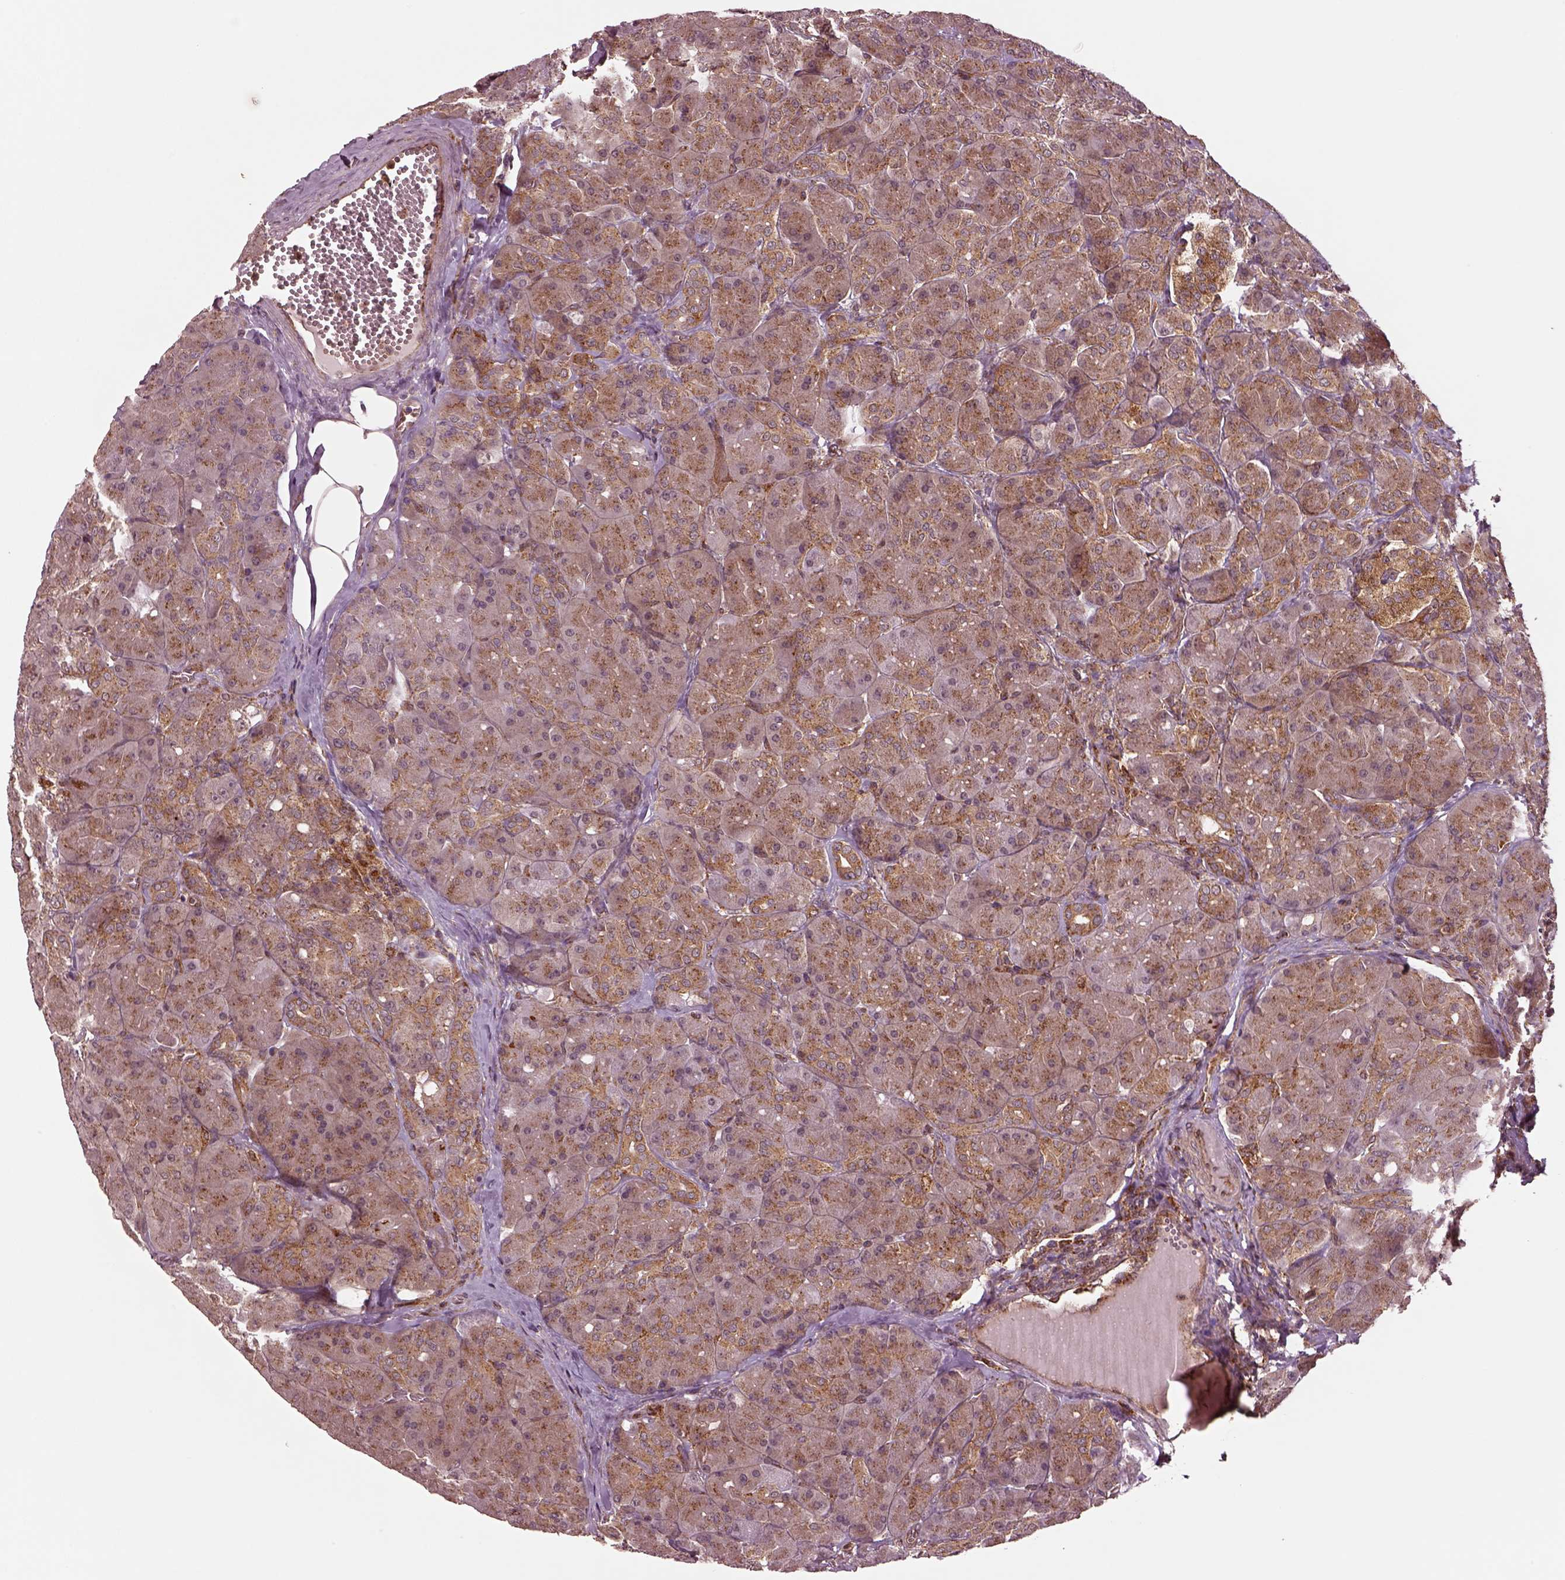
{"staining": {"intensity": "moderate", "quantity": "25%-75%", "location": "cytoplasmic/membranous"}, "tissue": "pancreas", "cell_type": "Exocrine glandular cells", "image_type": "normal", "snomed": [{"axis": "morphology", "description": "Normal tissue, NOS"}, {"axis": "topography", "description": "Pancreas"}], "caption": "Pancreas stained with DAB immunohistochemistry (IHC) shows medium levels of moderate cytoplasmic/membranous staining in approximately 25%-75% of exocrine glandular cells.", "gene": "WASHC2A", "patient": {"sex": "male", "age": 55}}